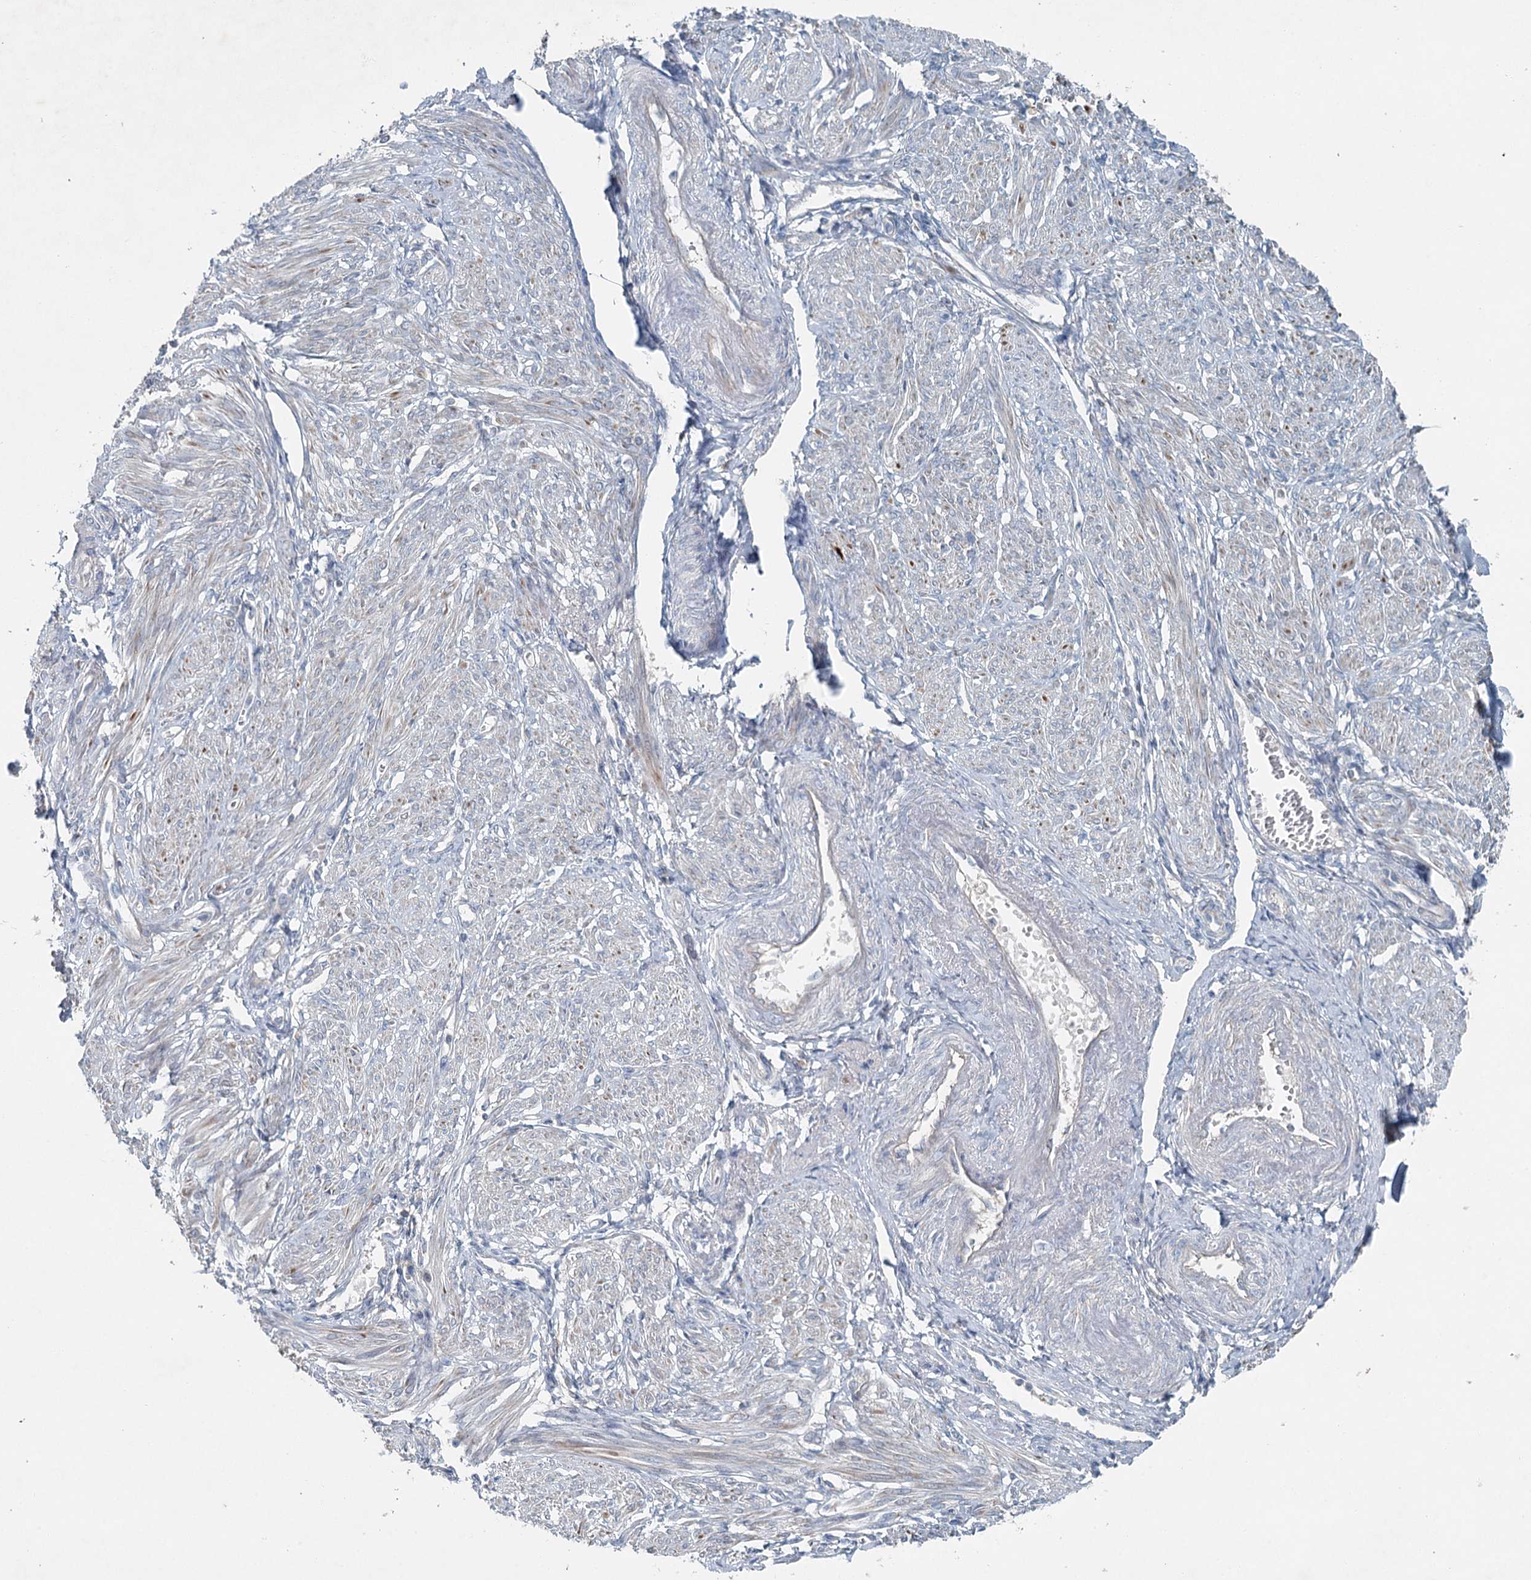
{"staining": {"intensity": "weak", "quantity": "<25%", "location": "cytoplasmic/membranous"}, "tissue": "smooth muscle", "cell_type": "Smooth muscle cells", "image_type": "normal", "snomed": [{"axis": "morphology", "description": "Normal tissue, NOS"}, {"axis": "topography", "description": "Smooth muscle"}], "caption": "Protein analysis of benign smooth muscle shows no significant staining in smooth muscle cells.", "gene": "CHCHD5", "patient": {"sex": "female", "age": 39}}